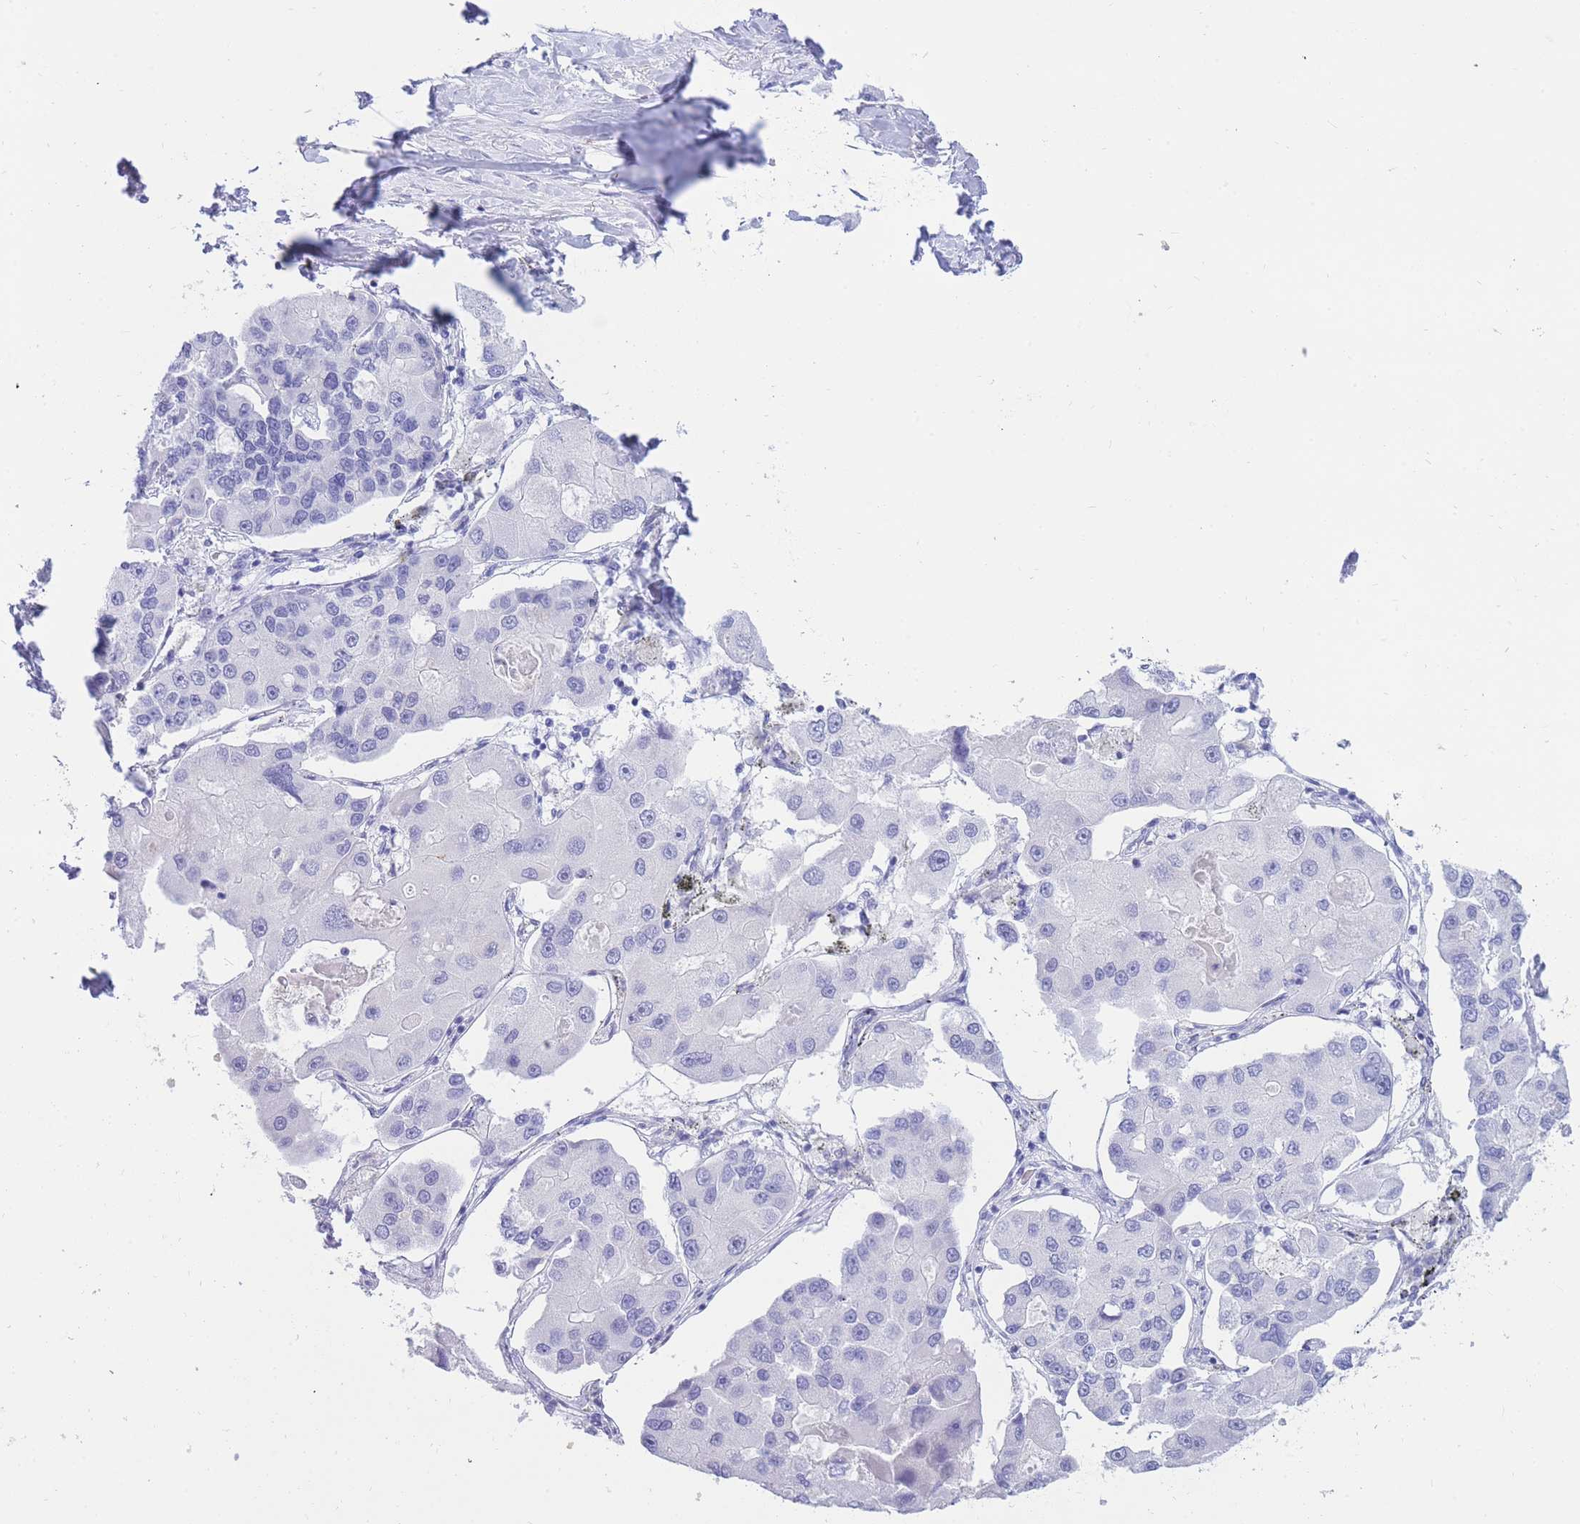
{"staining": {"intensity": "negative", "quantity": "none", "location": "none"}, "tissue": "lung cancer", "cell_type": "Tumor cells", "image_type": "cancer", "snomed": [{"axis": "morphology", "description": "Adenocarcinoma, NOS"}, {"axis": "topography", "description": "Lung"}], "caption": "The photomicrograph shows no staining of tumor cells in adenocarcinoma (lung).", "gene": "SULT1A1", "patient": {"sex": "female", "age": 54}}